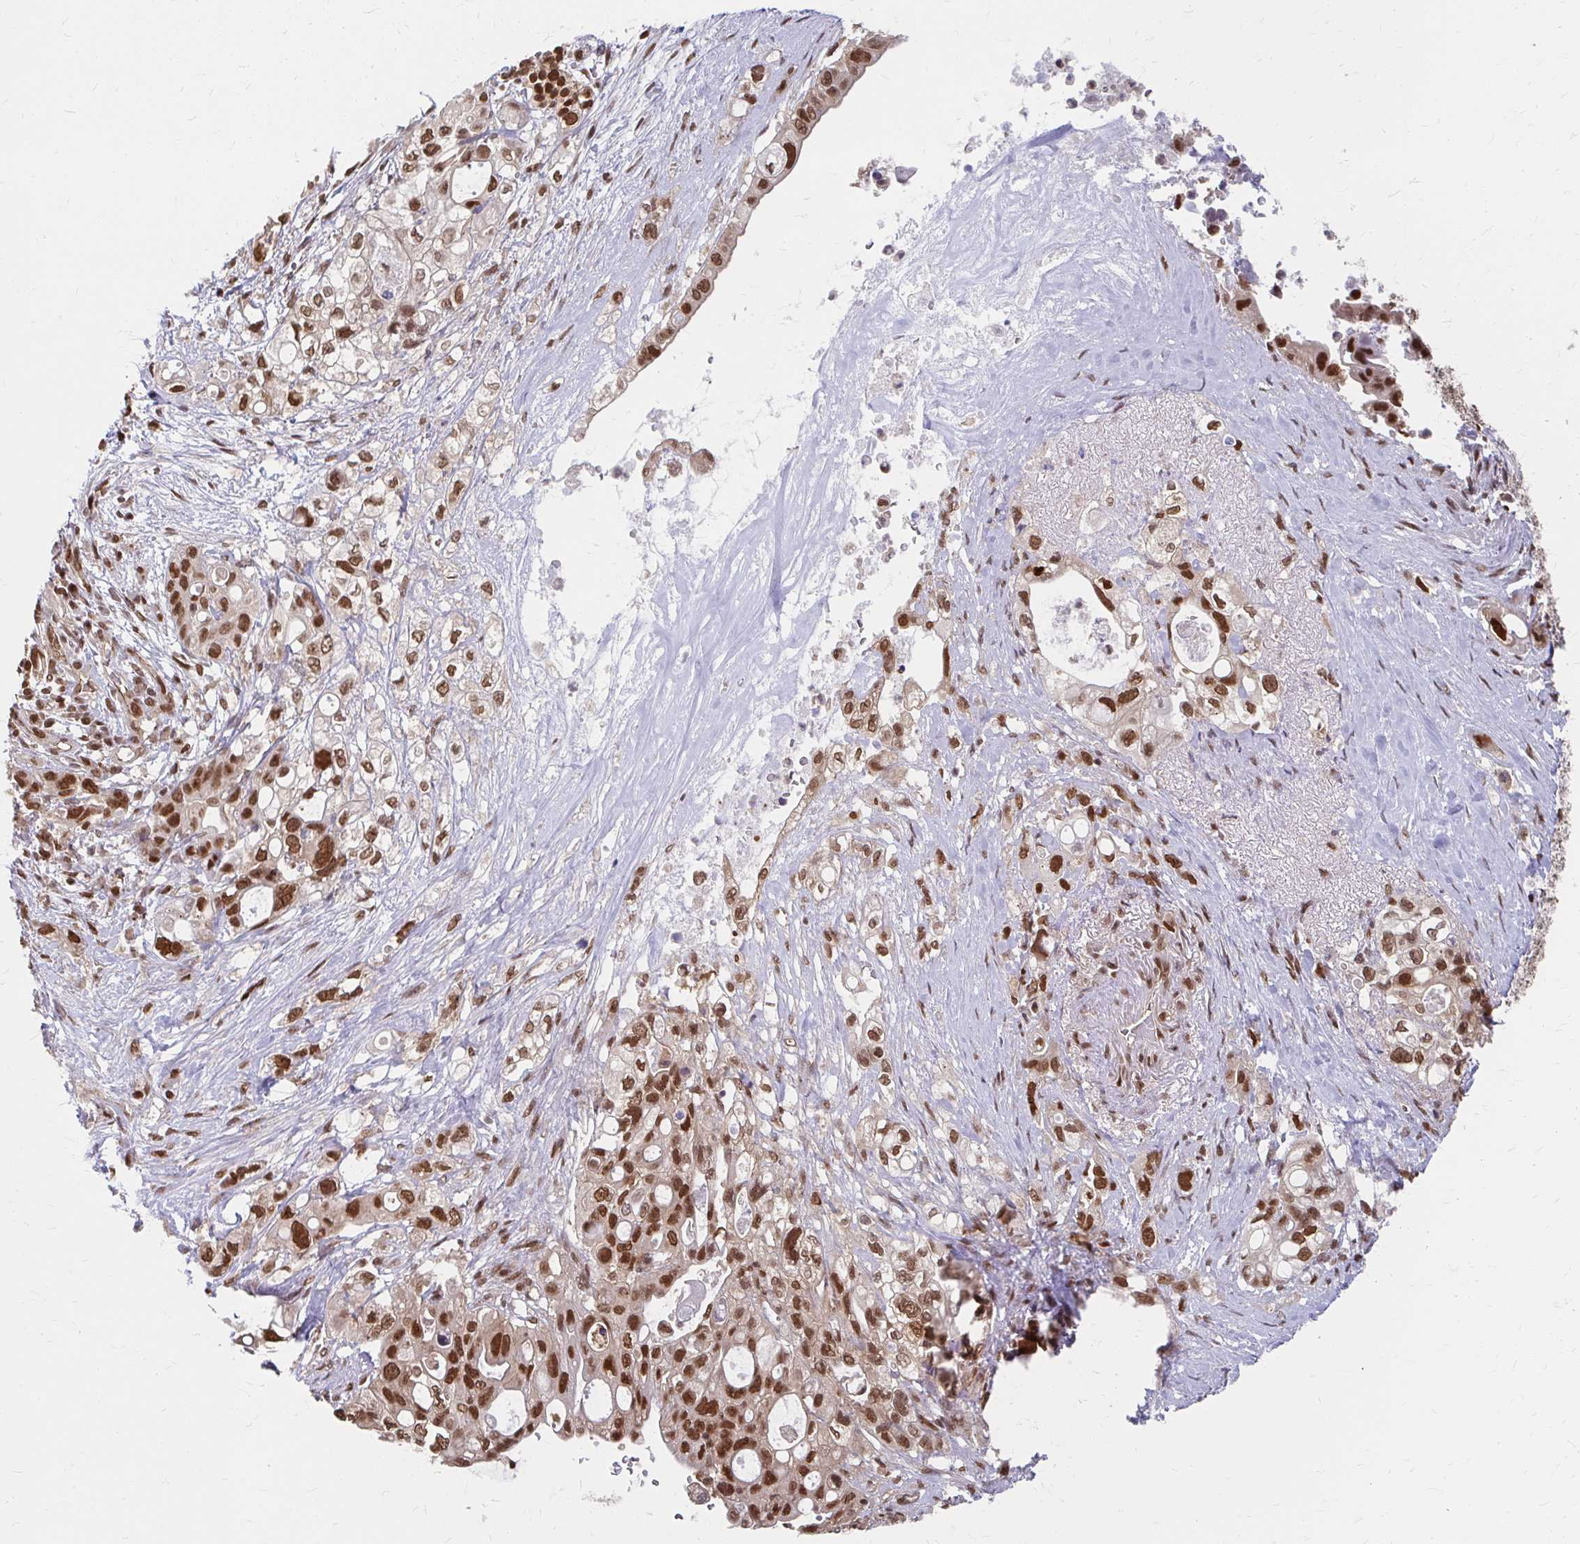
{"staining": {"intensity": "strong", "quantity": ">75%", "location": "cytoplasmic/membranous,nuclear"}, "tissue": "pancreatic cancer", "cell_type": "Tumor cells", "image_type": "cancer", "snomed": [{"axis": "morphology", "description": "Adenocarcinoma, NOS"}, {"axis": "topography", "description": "Pancreas"}], "caption": "This is a histology image of IHC staining of adenocarcinoma (pancreatic), which shows strong staining in the cytoplasmic/membranous and nuclear of tumor cells.", "gene": "XPO1", "patient": {"sex": "female", "age": 72}}